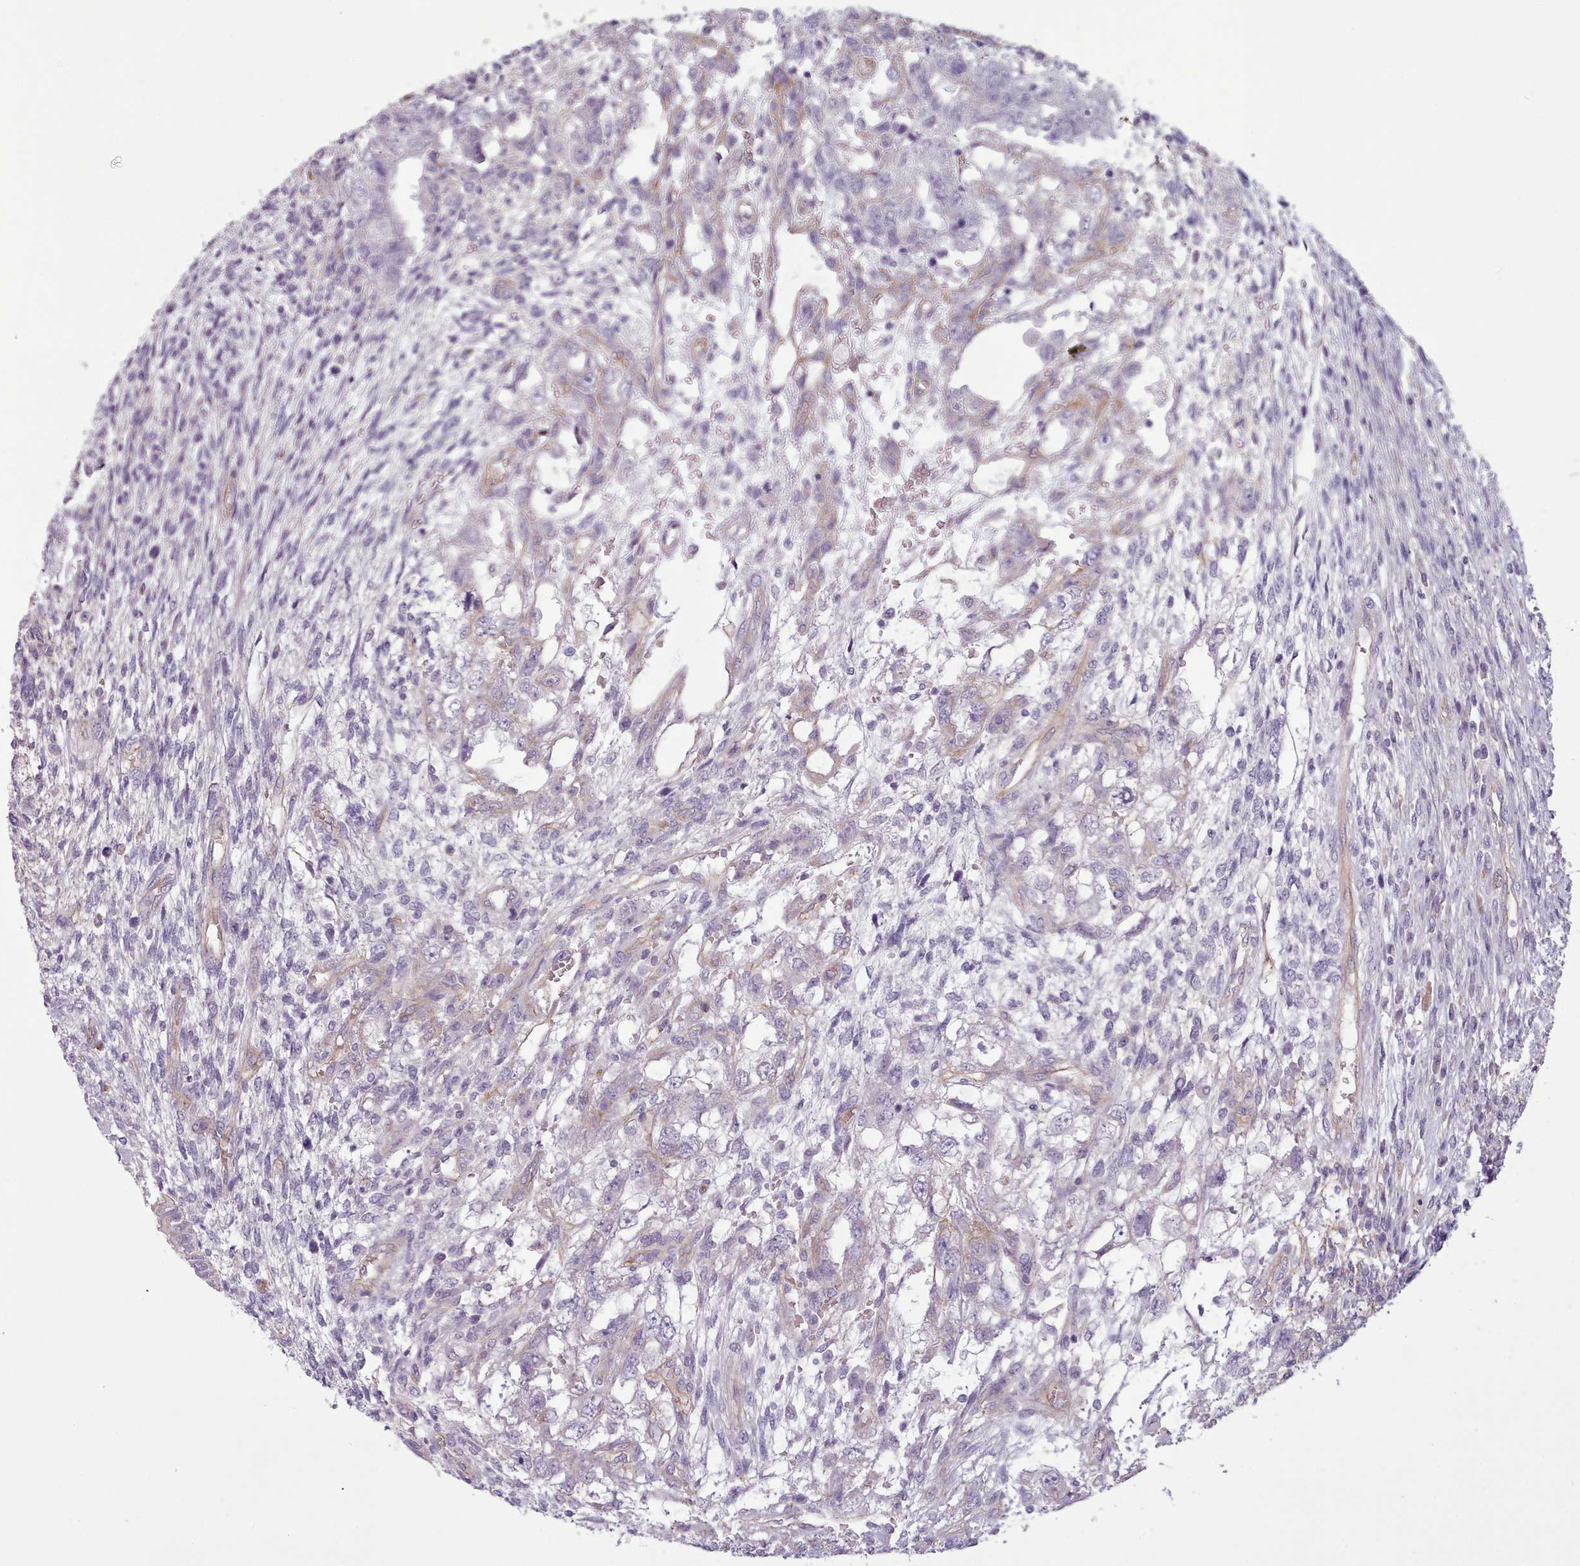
{"staining": {"intensity": "negative", "quantity": "none", "location": "none"}, "tissue": "testis cancer", "cell_type": "Tumor cells", "image_type": "cancer", "snomed": [{"axis": "morphology", "description": "Carcinoma, Embryonal, NOS"}, {"axis": "topography", "description": "Testis"}], "caption": "The immunohistochemistry (IHC) image has no significant staining in tumor cells of testis cancer tissue.", "gene": "PLD4", "patient": {"sex": "male", "age": 26}}